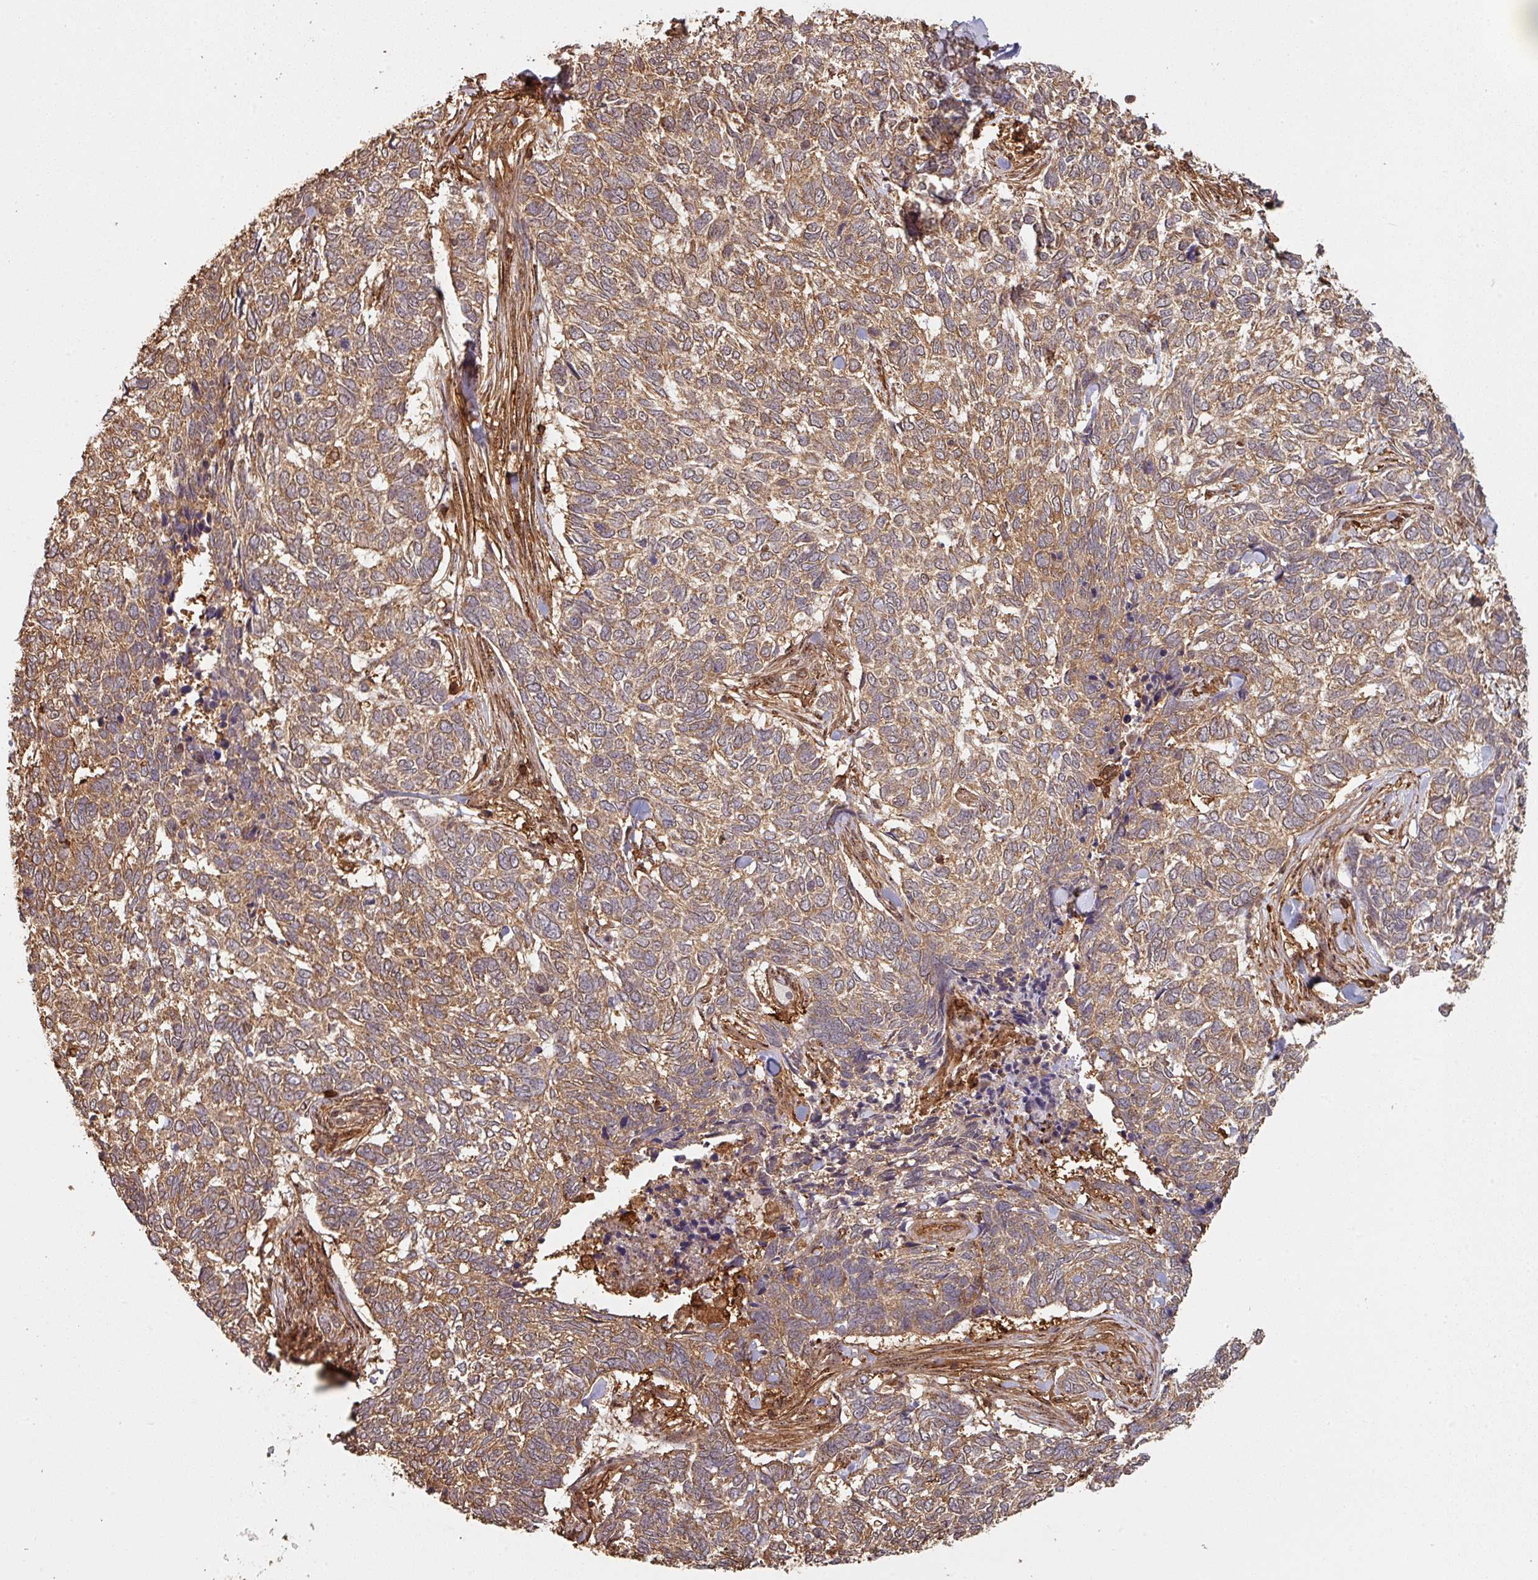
{"staining": {"intensity": "moderate", "quantity": ">75%", "location": "cytoplasmic/membranous"}, "tissue": "skin cancer", "cell_type": "Tumor cells", "image_type": "cancer", "snomed": [{"axis": "morphology", "description": "Basal cell carcinoma"}, {"axis": "topography", "description": "Skin"}], "caption": "Skin cancer stained with immunohistochemistry (IHC) demonstrates moderate cytoplasmic/membranous positivity in approximately >75% of tumor cells. The staining was performed using DAB, with brown indicating positive protein expression. Nuclei are stained blue with hematoxylin.", "gene": "ZNF322", "patient": {"sex": "female", "age": 65}}